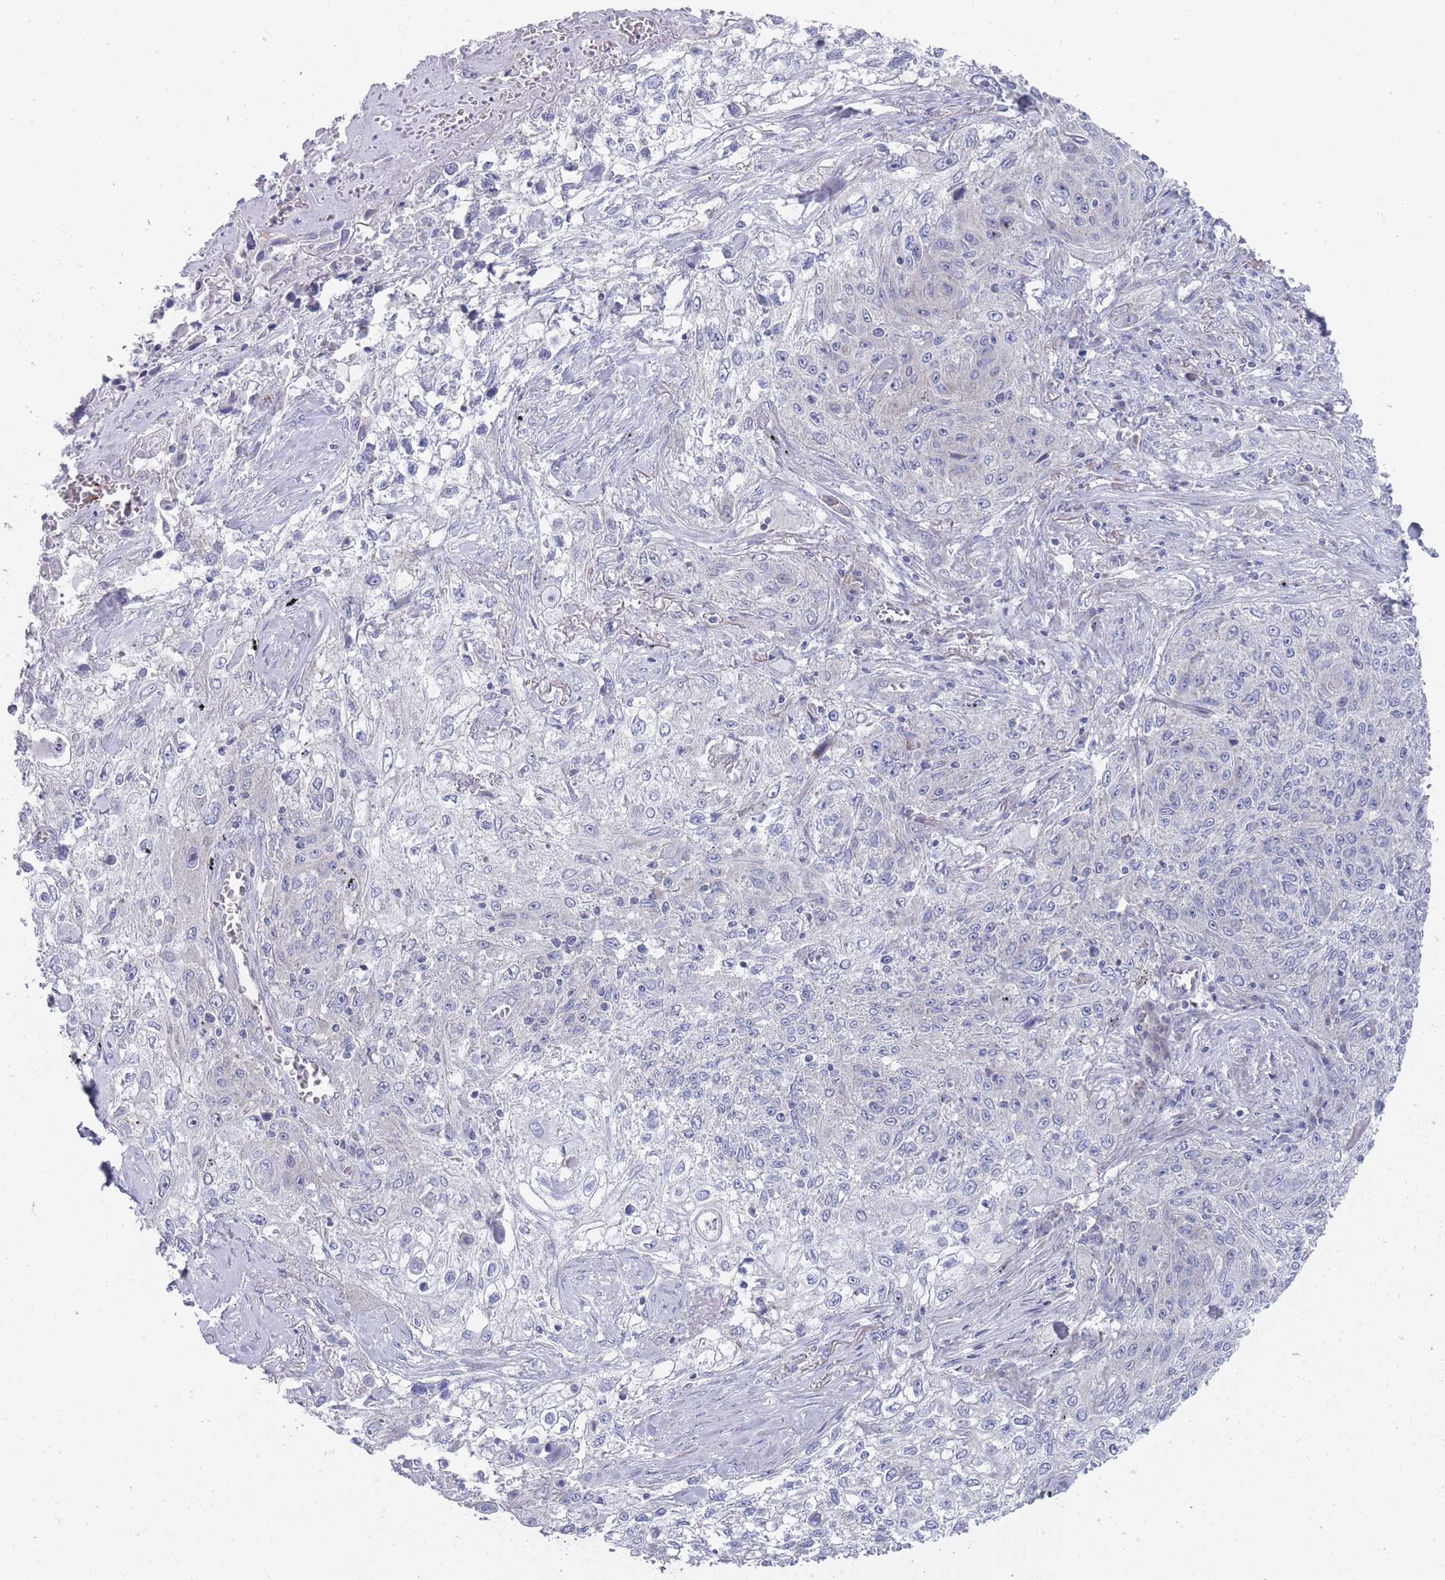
{"staining": {"intensity": "negative", "quantity": "none", "location": "none"}, "tissue": "lung cancer", "cell_type": "Tumor cells", "image_type": "cancer", "snomed": [{"axis": "morphology", "description": "Squamous cell carcinoma, NOS"}, {"axis": "topography", "description": "Lung"}], "caption": "A high-resolution histopathology image shows IHC staining of lung cancer, which displays no significant staining in tumor cells. Nuclei are stained in blue.", "gene": "PIGU", "patient": {"sex": "female", "age": 69}}